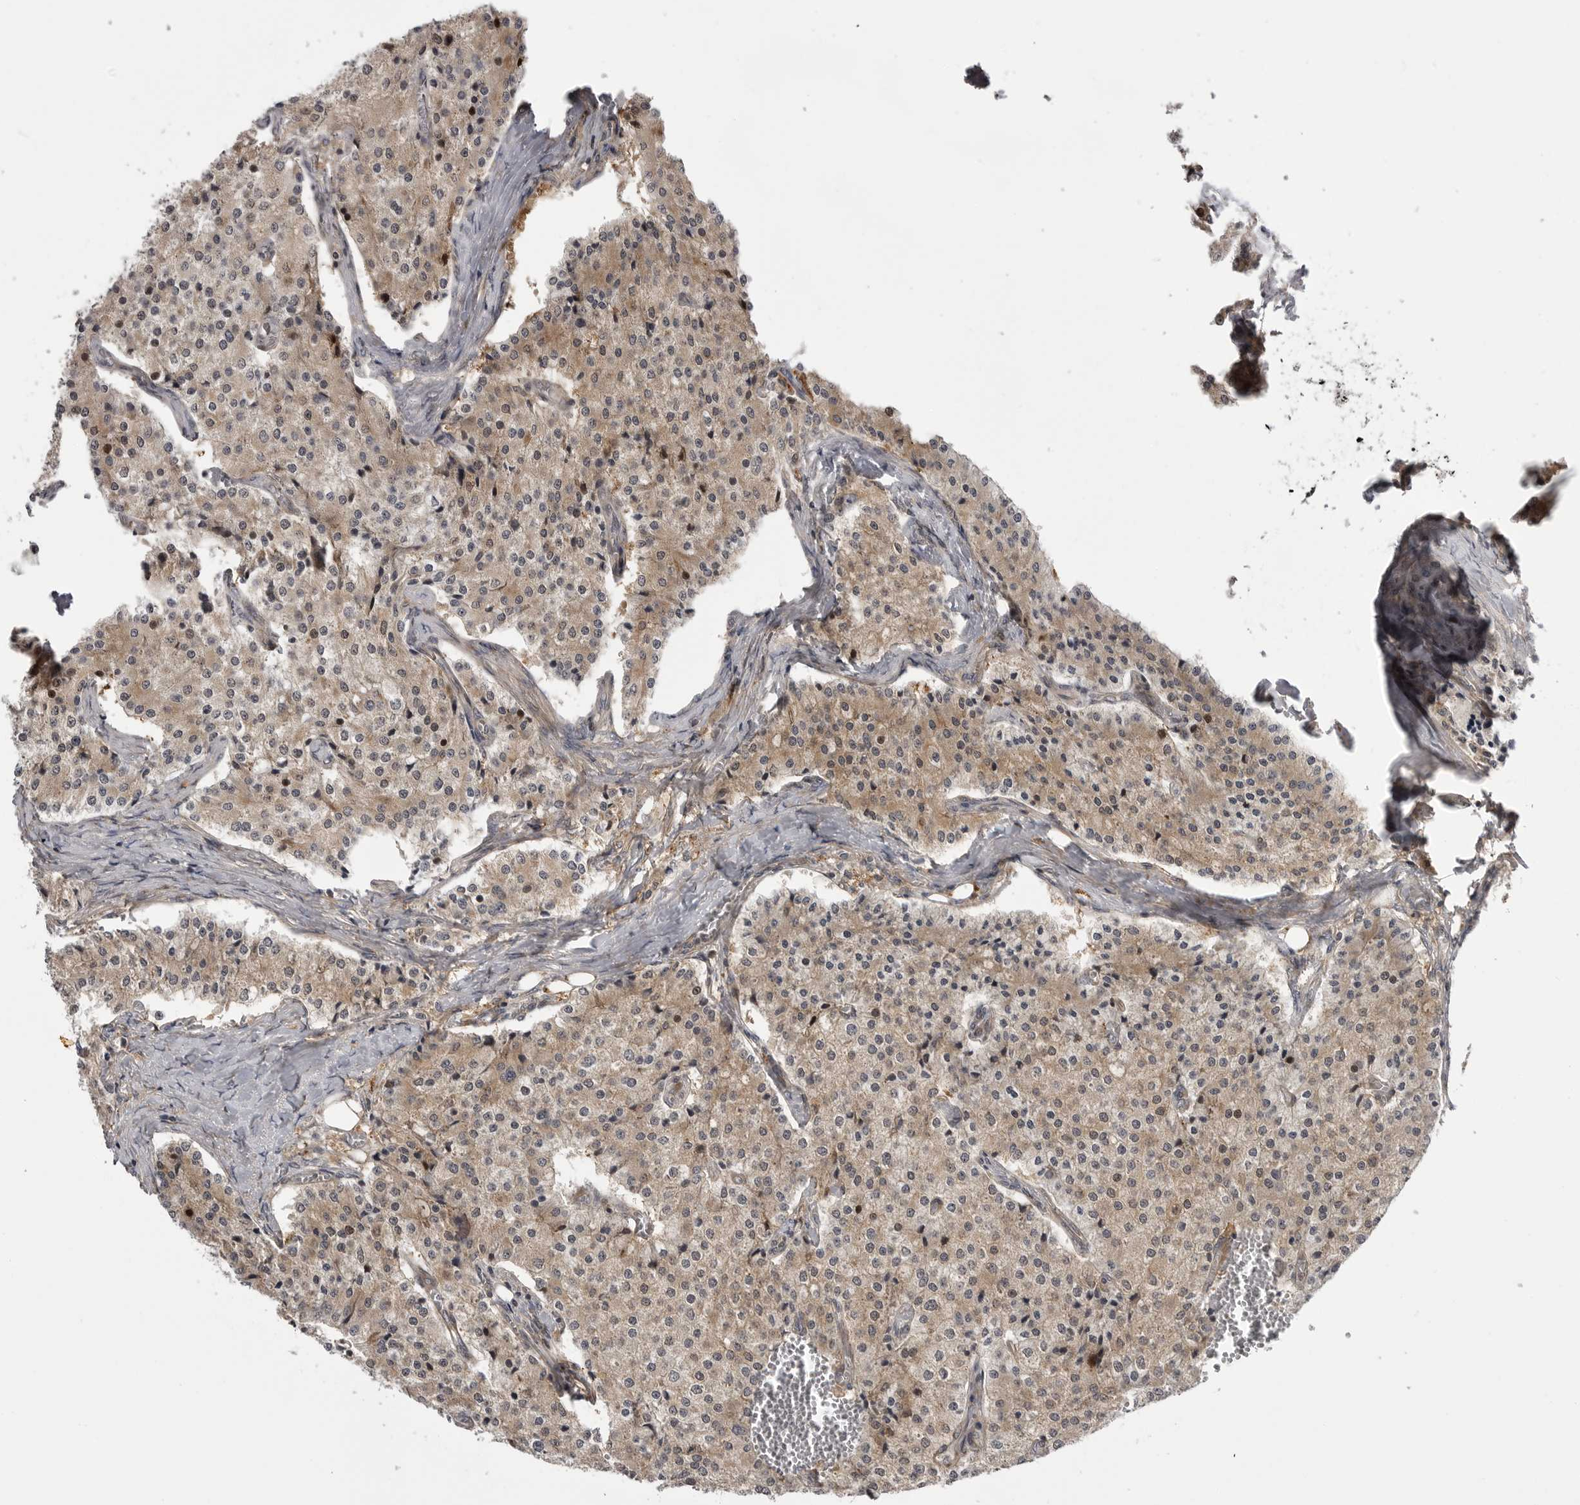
{"staining": {"intensity": "weak", "quantity": ">75%", "location": "cytoplasmic/membranous"}, "tissue": "carcinoid", "cell_type": "Tumor cells", "image_type": "cancer", "snomed": [{"axis": "morphology", "description": "Carcinoid, malignant, NOS"}, {"axis": "topography", "description": "Colon"}], "caption": "The photomicrograph exhibits staining of malignant carcinoid, revealing weak cytoplasmic/membranous protein expression (brown color) within tumor cells.", "gene": "LRRC45", "patient": {"sex": "female", "age": 52}}